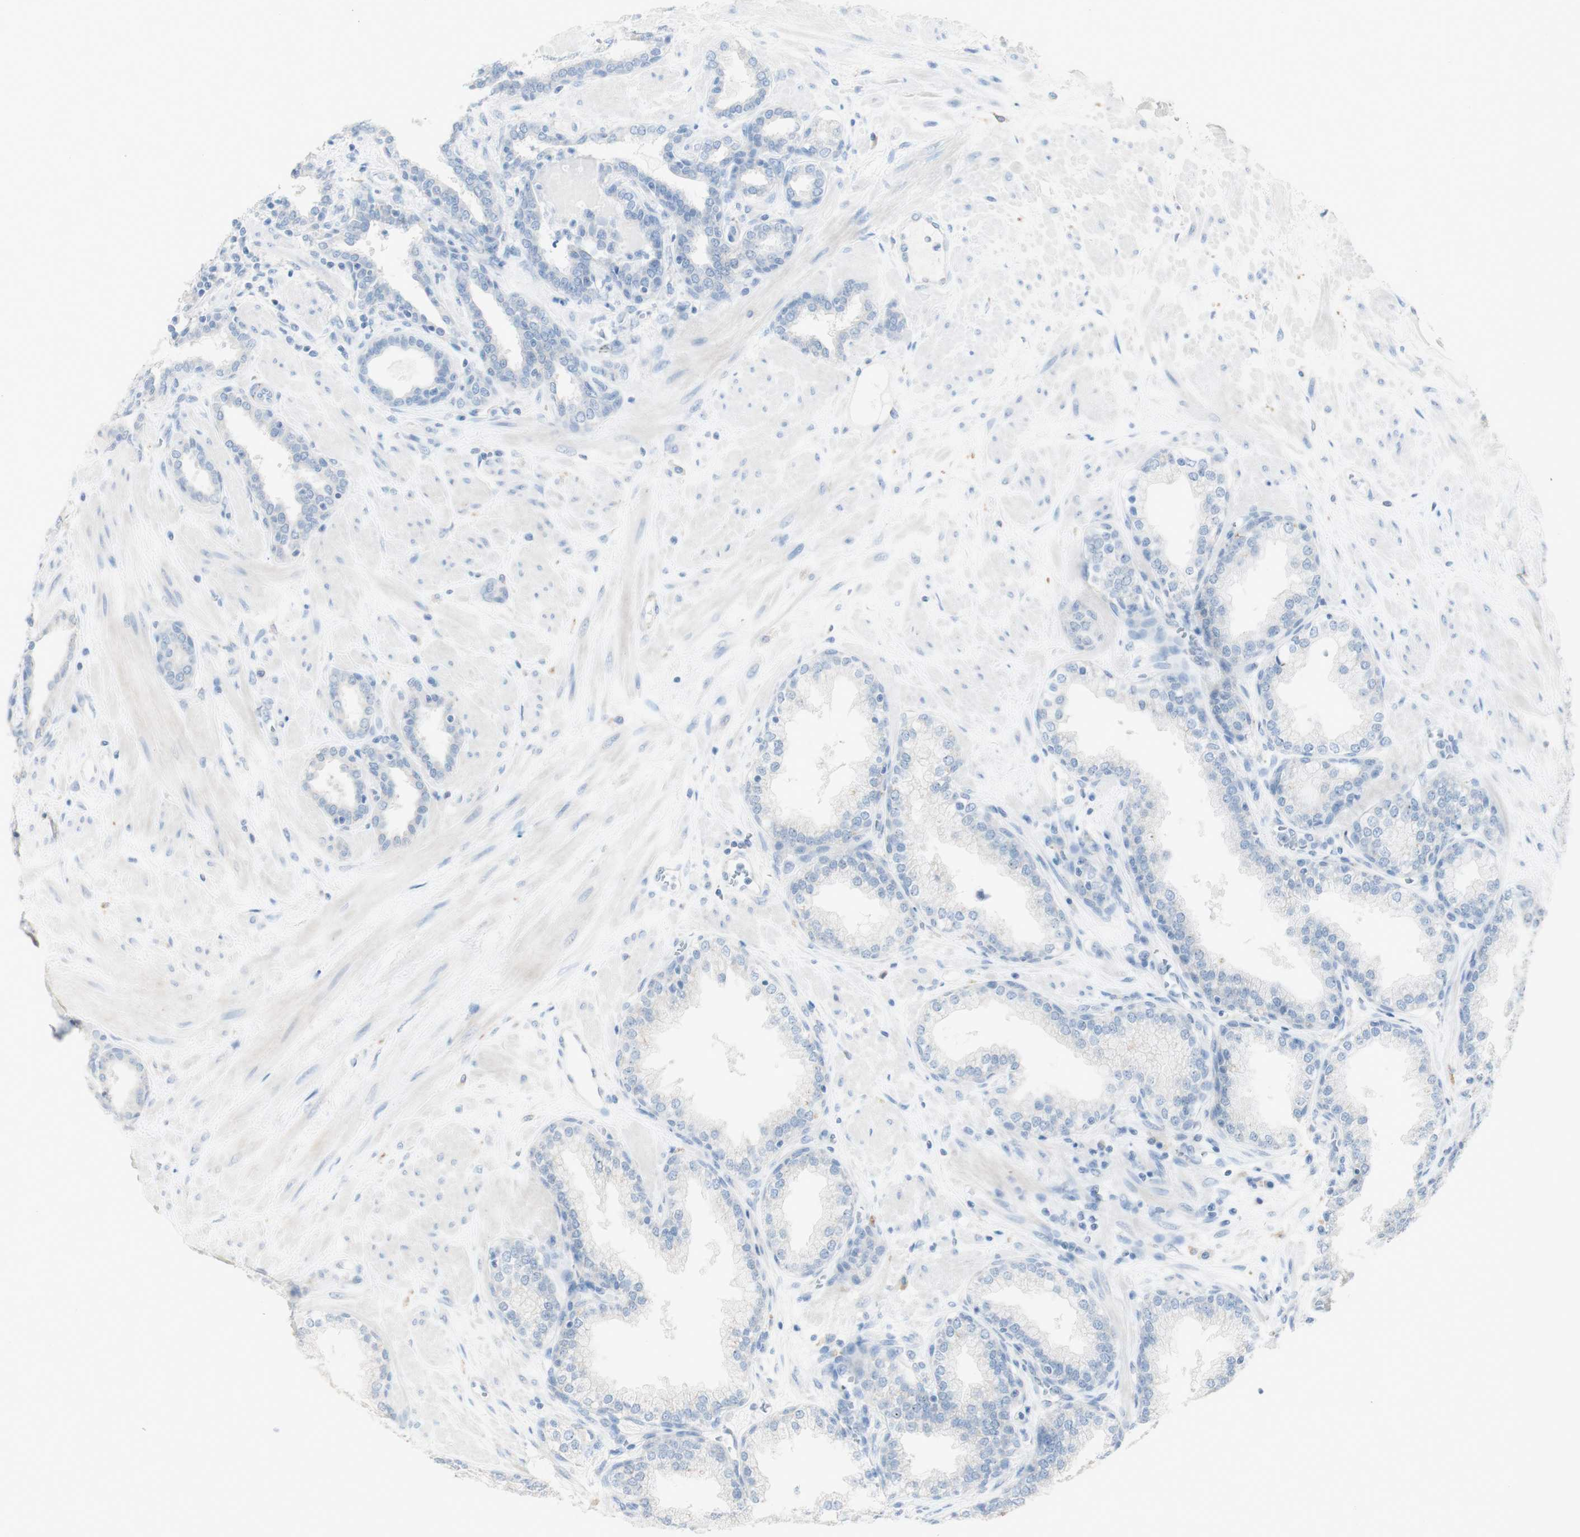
{"staining": {"intensity": "negative", "quantity": "none", "location": "none"}, "tissue": "prostate", "cell_type": "Glandular cells", "image_type": "normal", "snomed": [{"axis": "morphology", "description": "Normal tissue, NOS"}, {"axis": "topography", "description": "Prostate"}], "caption": "A photomicrograph of prostate stained for a protein reveals no brown staining in glandular cells. (Brightfield microscopy of DAB immunohistochemistry (IHC) at high magnification).", "gene": "ART3", "patient": {"sex": "male", "age": 51}}